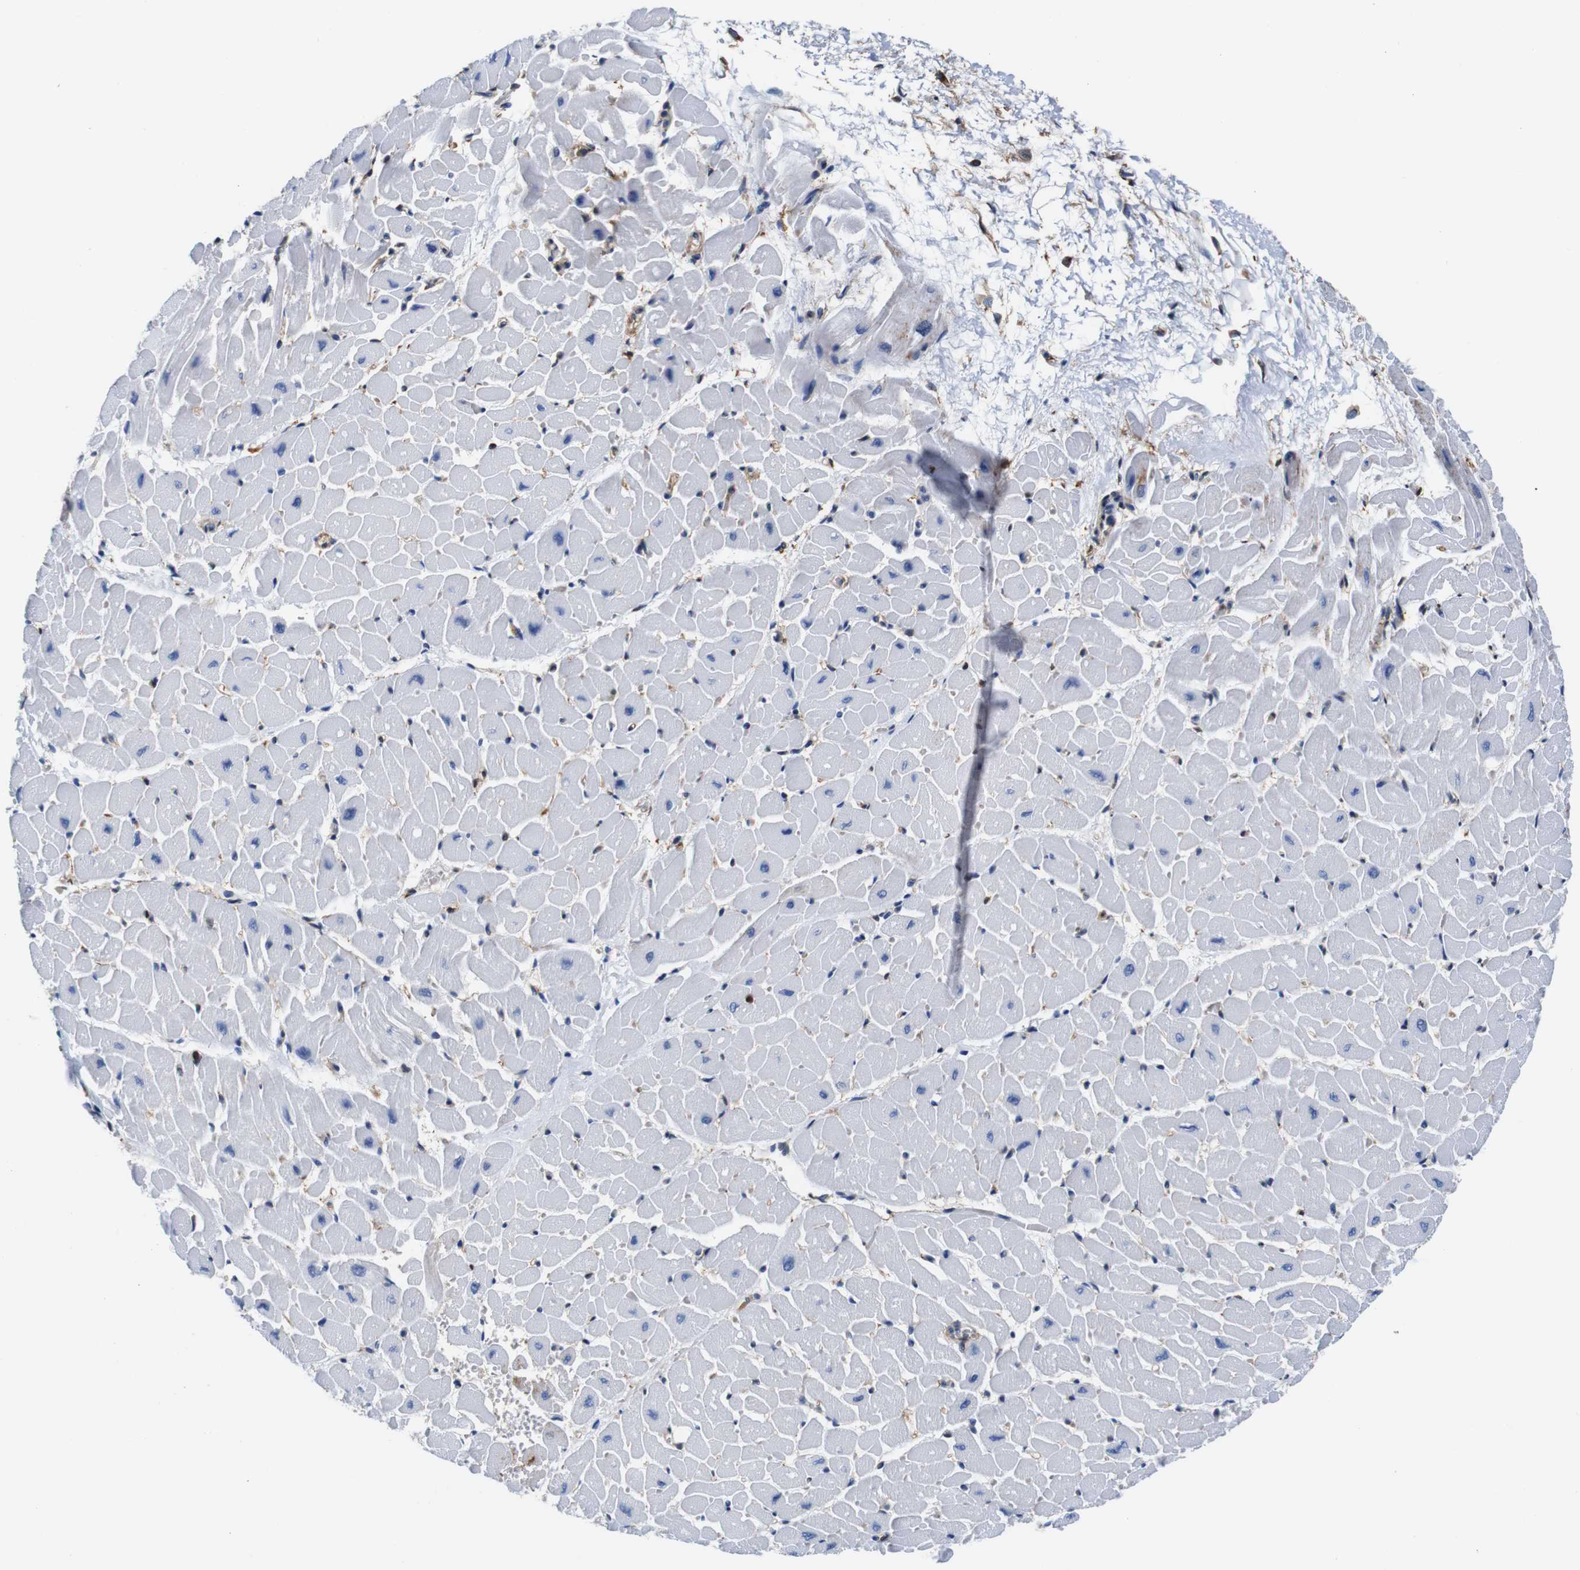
{"staining": {"intensity": "negative", "quantity": "none", "location": "none"}, "tissue": "heart muscle", "cell_type": "Cardiomyocytes", "image_type": "normal", "snomed": [{"axis": "morphology", "description": "Normal tissue, NOS"}, {"axis": "topography", "description": "Heart"}], "caption": "A high-resolution image shows IHC staining of normal heart muscle, which exhibits no significant expression in cardiomyocytes. (Brightfield microscopy of DAB (3,3'-diaminobenzidine) IHC at high magnification).", "gene": "ANXA1", "patient": {"sex": "male", "age": 45}}